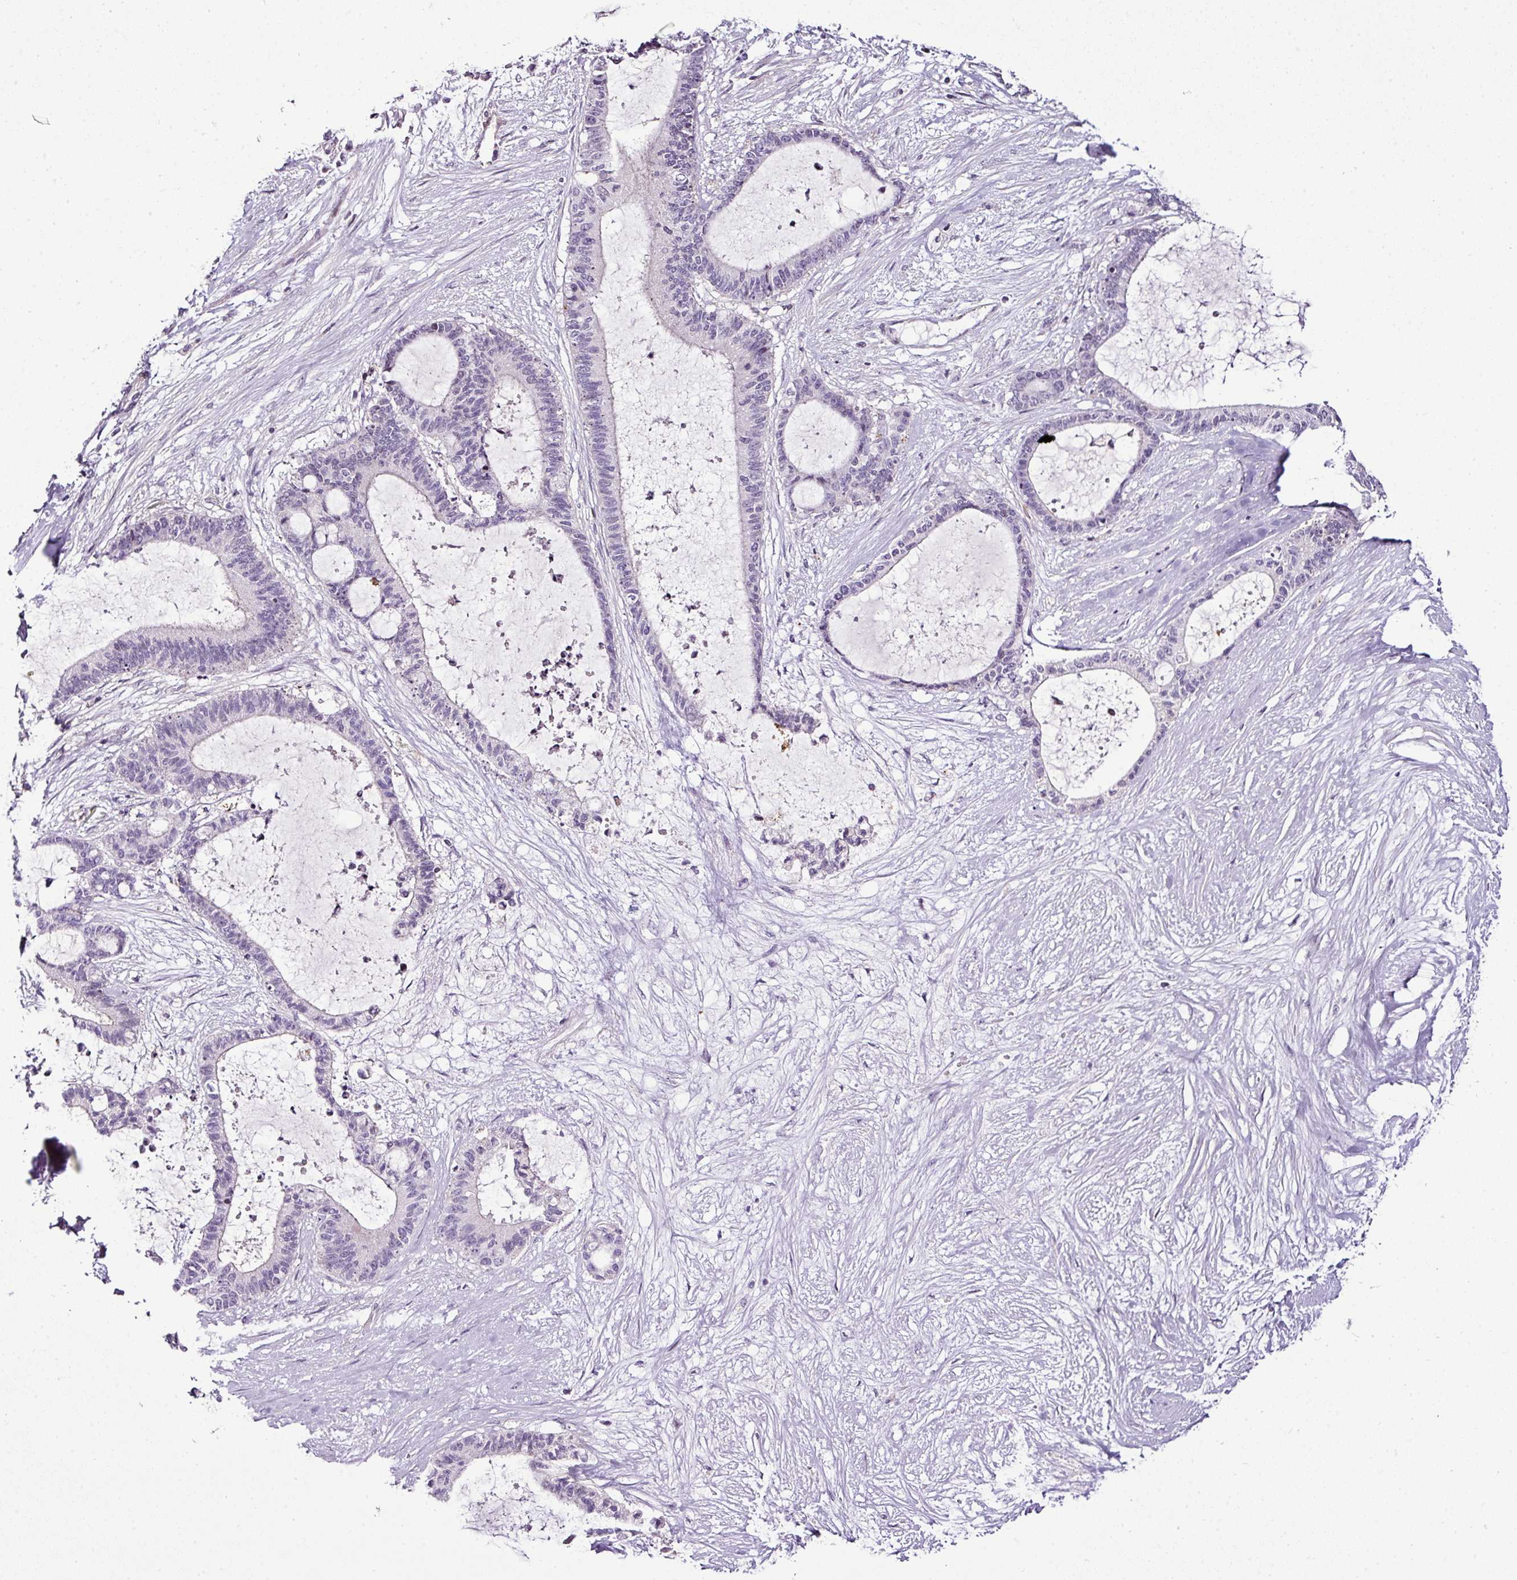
{"staining": {"intensity": "negative", "quantity": "none", "location": "none"}, "tissue": "liver cancer", "cell_type": "Tumor cells", "image_type": "cancer", "snomed": [{"axis": "morphology", "description": "Normal tissue, NOS"}, {"axis": "morphology", "description": "Cholangiocarcinoma"}, {"axis": "topography", "description": "Liver"}, {"axis": "topography", "description": "Peripheral nerve tissue"}], "caption": "Immunohistochemistry of liver cancer reveals no positivity in tumor cells.", "gene": "TEX30", "patient": {"sex": "female", "age": 73}}